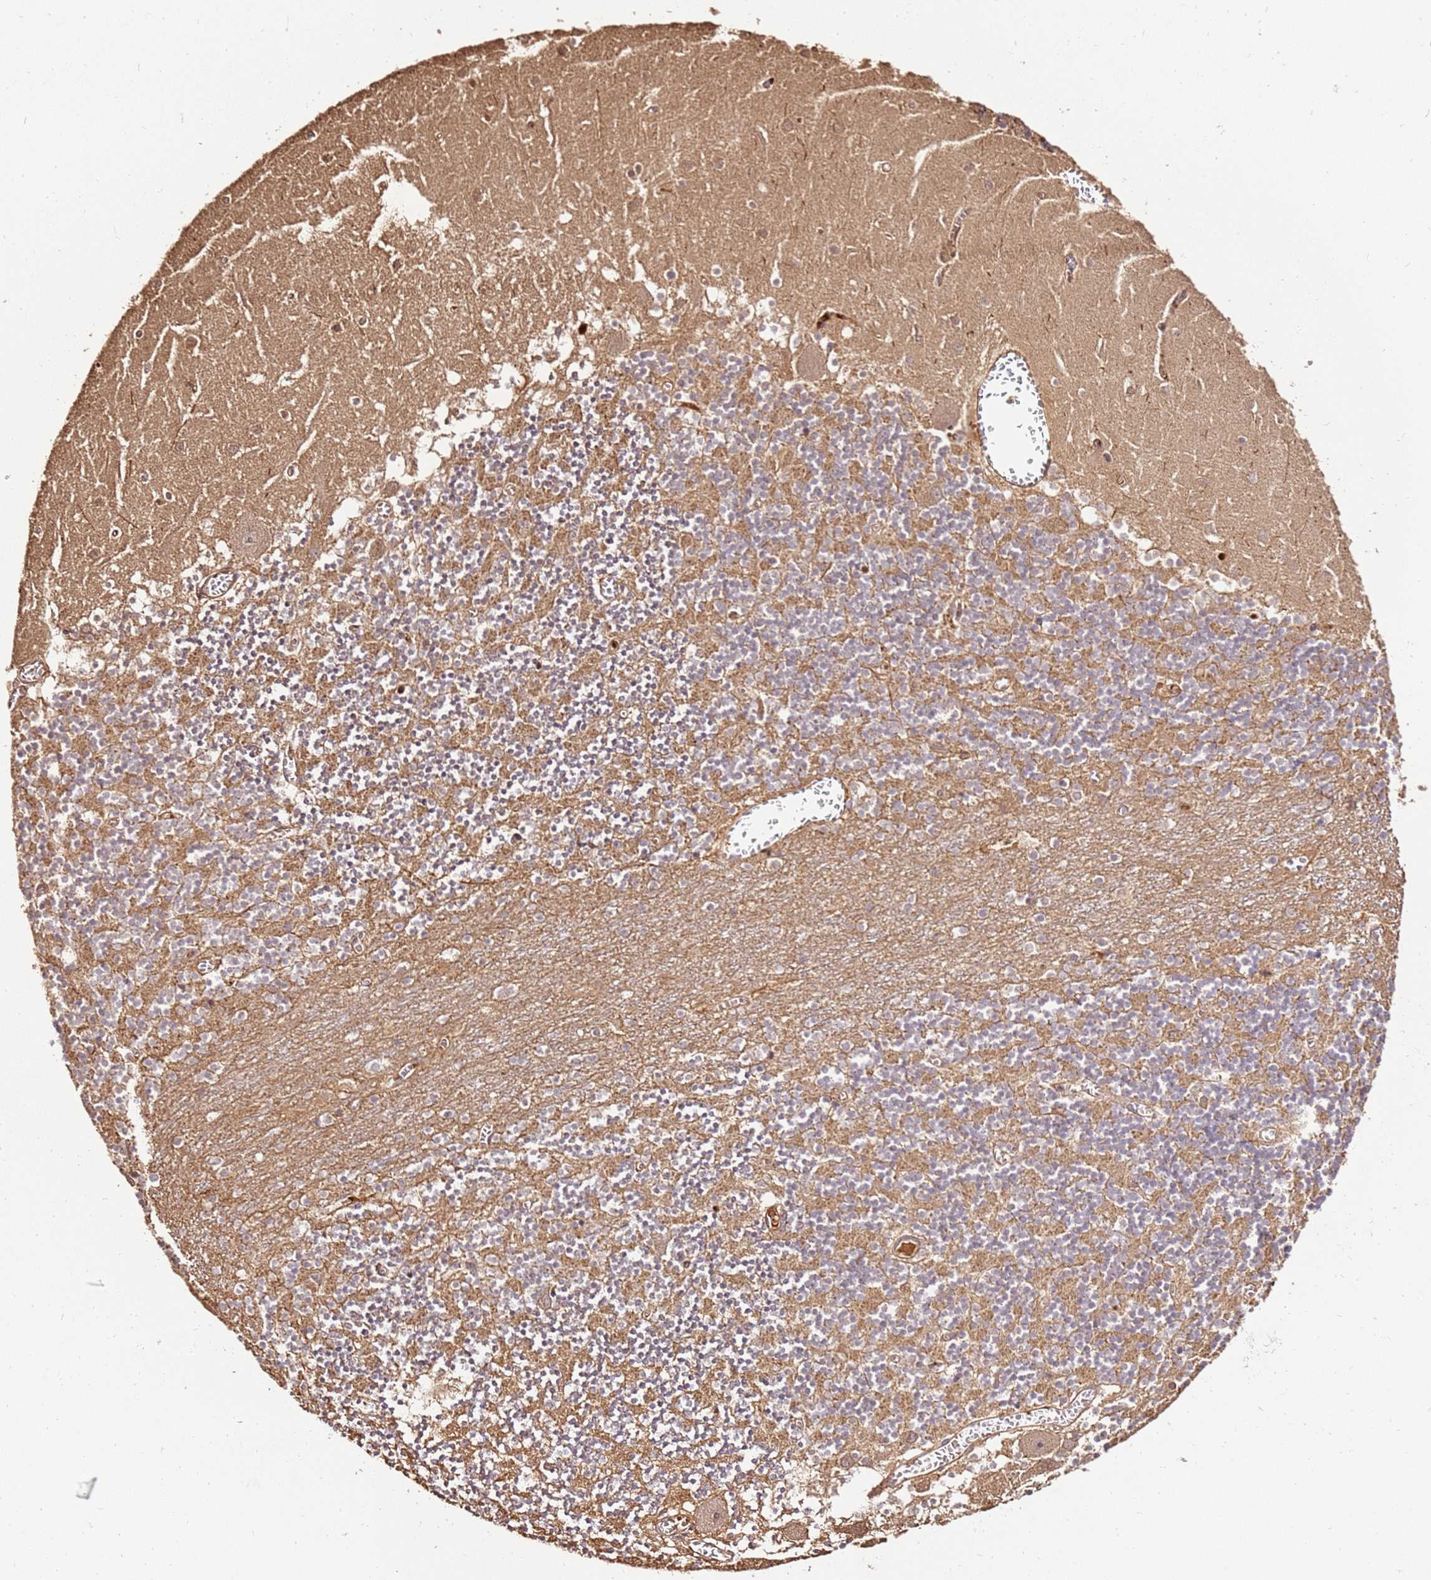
{"staining": {"intensity": "moderate", "quantity": ">75%", "location": "cytoplasmic/membranous"}, "tissue": "cerebellum", "cell_type": "Cells in granular layer", "image_type": "normal", "snomed": [{"axis": "morphology", "description": "Normal tissue, NOS"}, {"axis": "topography", "description": "Cerebellum"}], "caption": "High-magnification brightfield microscopy of unremarkable cerebellum stained with DAB (3,3'-diaminobenzidine) (brown) and counterstained with hematoxylin (blue). cells in granular layer exhibit moderate cytoplasmic/membranous staining is present in about>75% of cells.", "gene": "KATNAL2", "patient": {"sex": "female", "age": 28}}